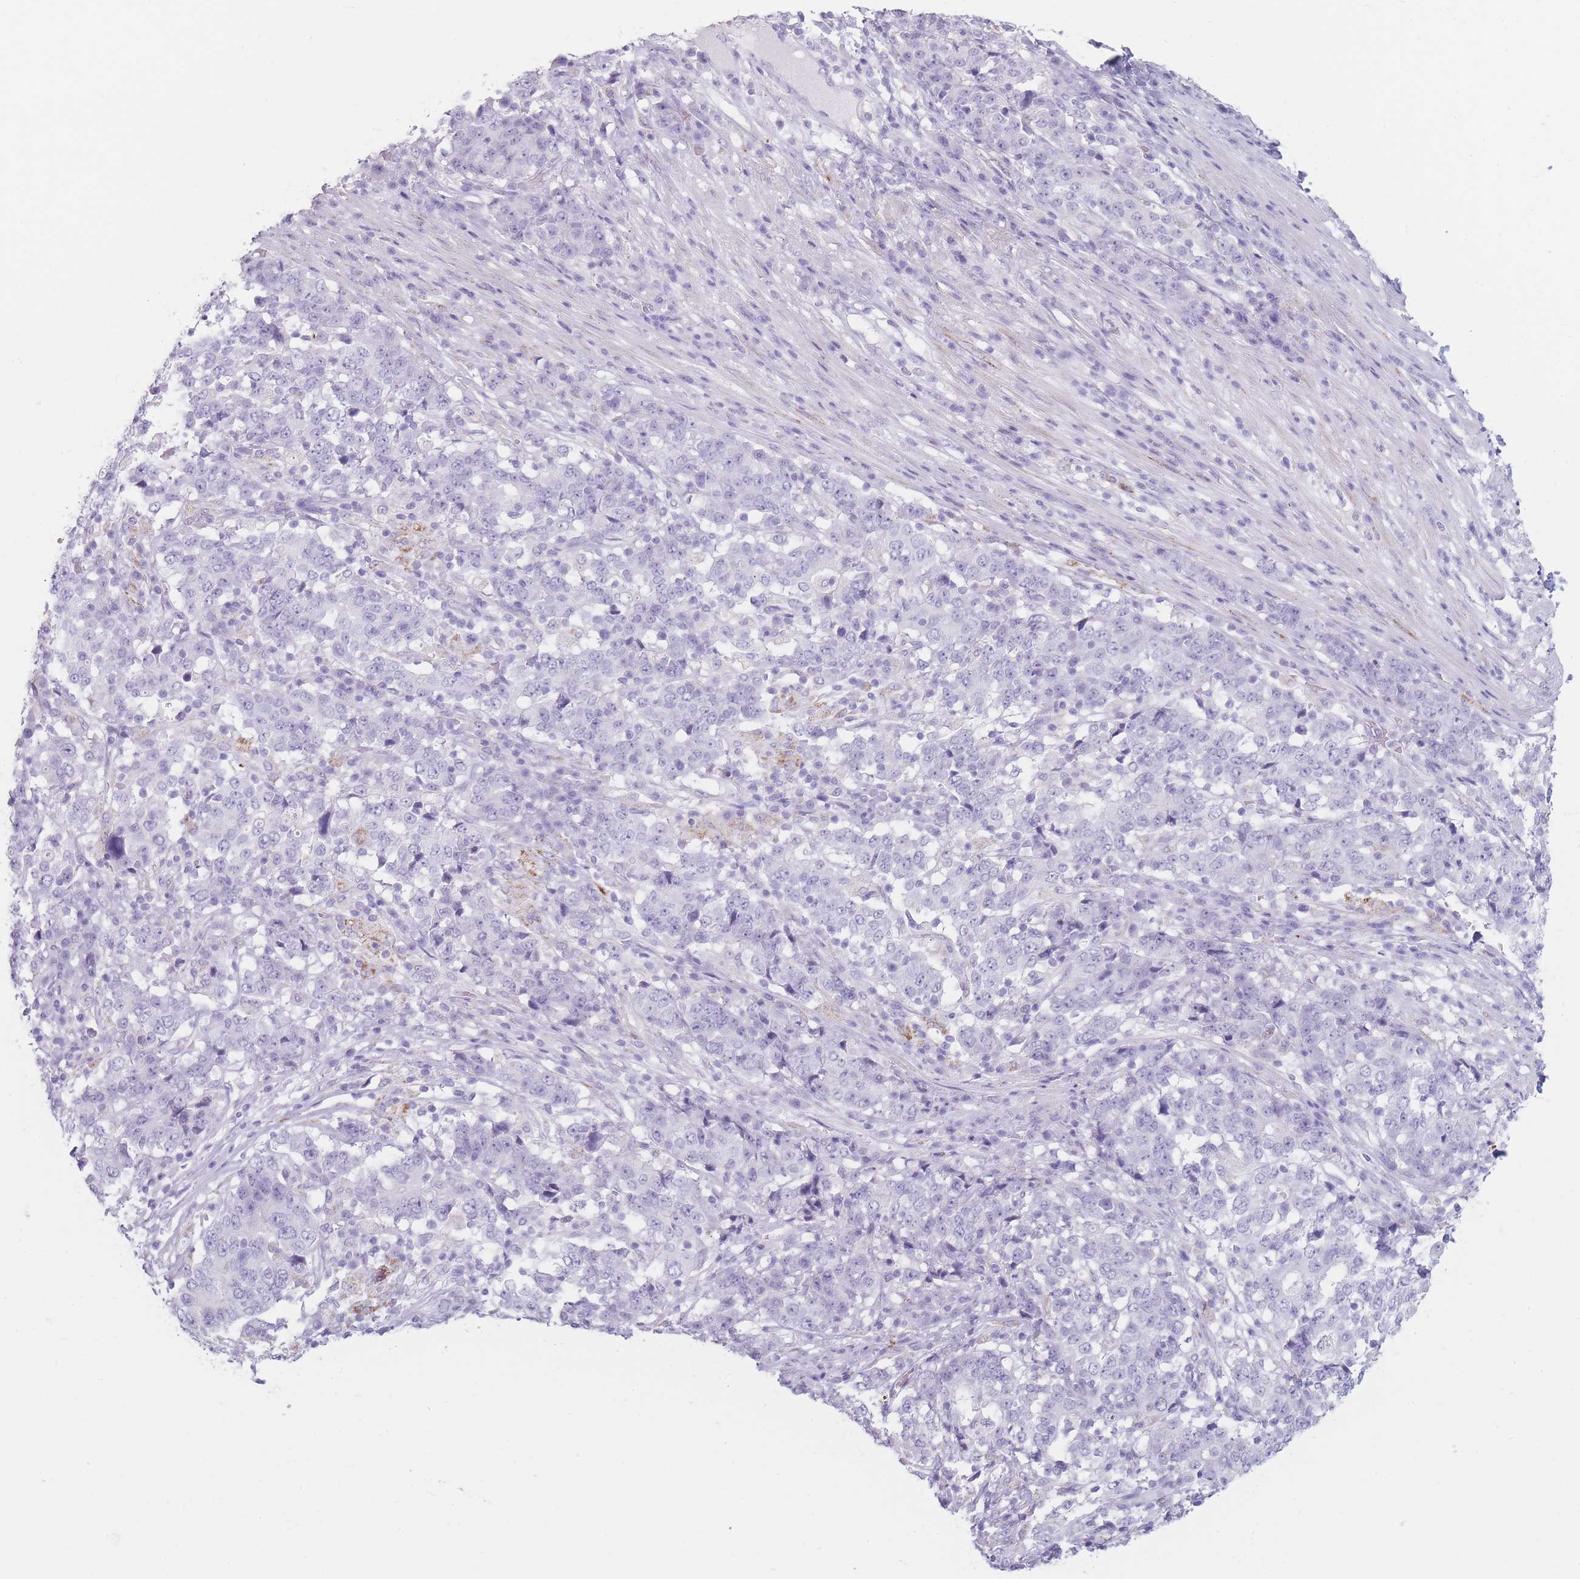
{"staining": {"intensity": "negative", "quantity": "none", "location": "none"}, "tissue": "stomach cancer", "cell_type": "Tumor cells", "image_type": "cancer", "snomed": [{"axis": "morphology", "description": "Adenocarcinoma, NOS"}, {"axis": "topography", "description": "Stomach"}], "caption": "The image exhibits no significant positivity in tumor cells of stomach cancer (adenocarcinoma).", "gene": "GPR12", "patient": {"sex": "male", "age": 59}}